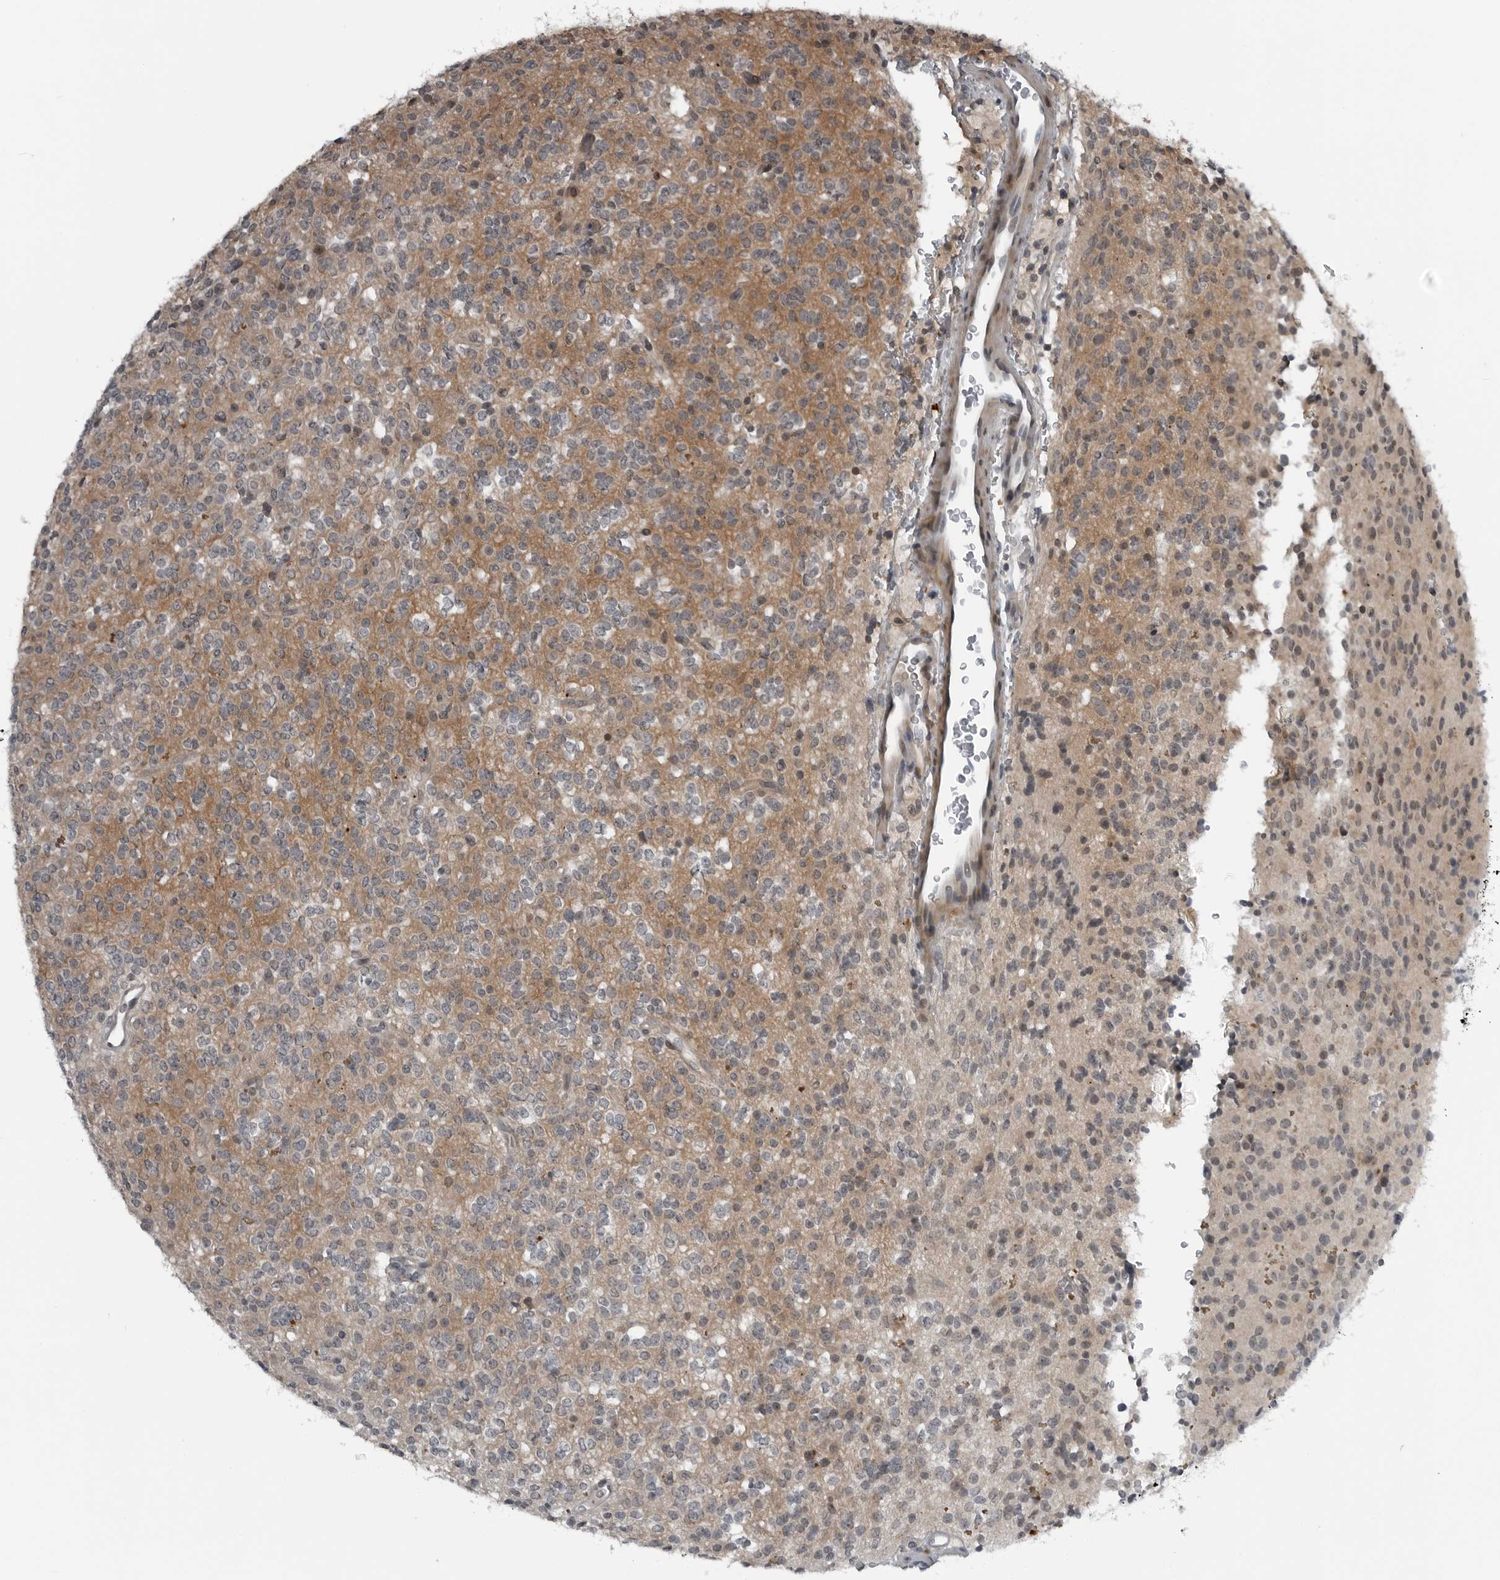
{"staining": {"intensity": "moderate", "quantity": "<25%", "location": "cytoplasmic/membranous"}, "tissue": "glioma", "cell_type": "Tumor cells", "image_type": "cancer", "snomed": [{"axis": "morphology", "description": "Glioma, malignant, High grade"}, {"axis": "topography", "description": "Brain"}], "caption": "Protein expression analysis of glioma reveals moderate cytoplasmic/membranous staining in approximately <25% of tumor cells. The protein is stained brown, and the nuclei are stained in blue (DAB IHC with brightfield microscopy, high magnification).", "gene": "GAK", "patient": {"sex": "male", "age": 34}}